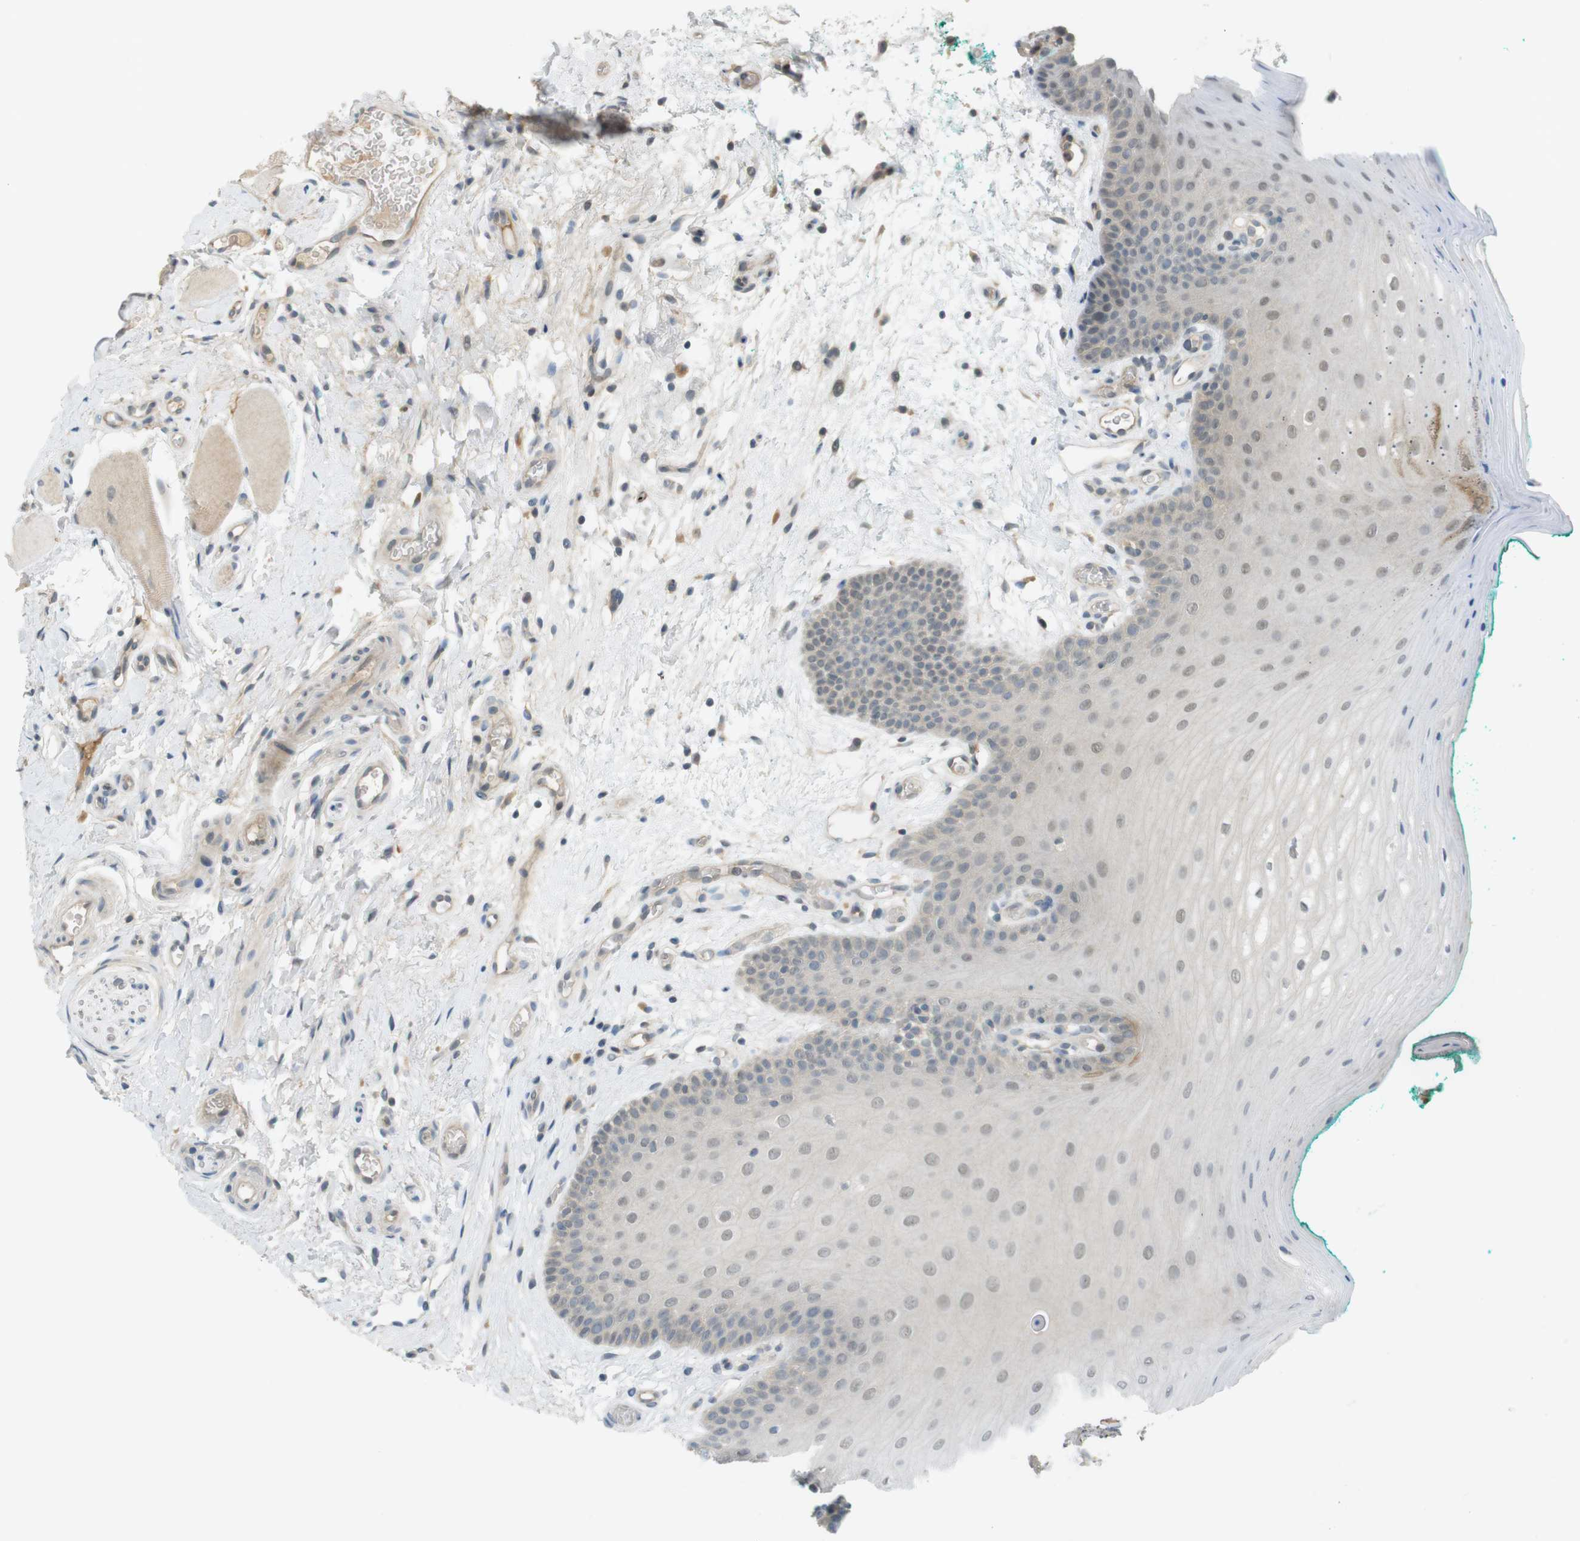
{"staining": {"intensity": "moderate", "quantity": "<25%", "location": "cytoplasmic/membranous,nuclear"}, "tissue": "oral mucosa", "cell_type": "Squamous epithelial cells", "image_type": "normal", "snomed": [{"axis": "morphology", "description": "Normal tissue, NOS"}, {"axis": "topography", "description": "Skeletal muscle"}, {"axis": "topography", "description": "Oral tissue"}], "caption": "This is a histology image of immunohistochemistry staining of benign oral mucosa, which shows moderate positivity in the cytoplasmic/membranous,nuclear of squamous epithelial cells.", "gene": "ZDHHC20", "patient": {"sex": "male", "age": 58}}